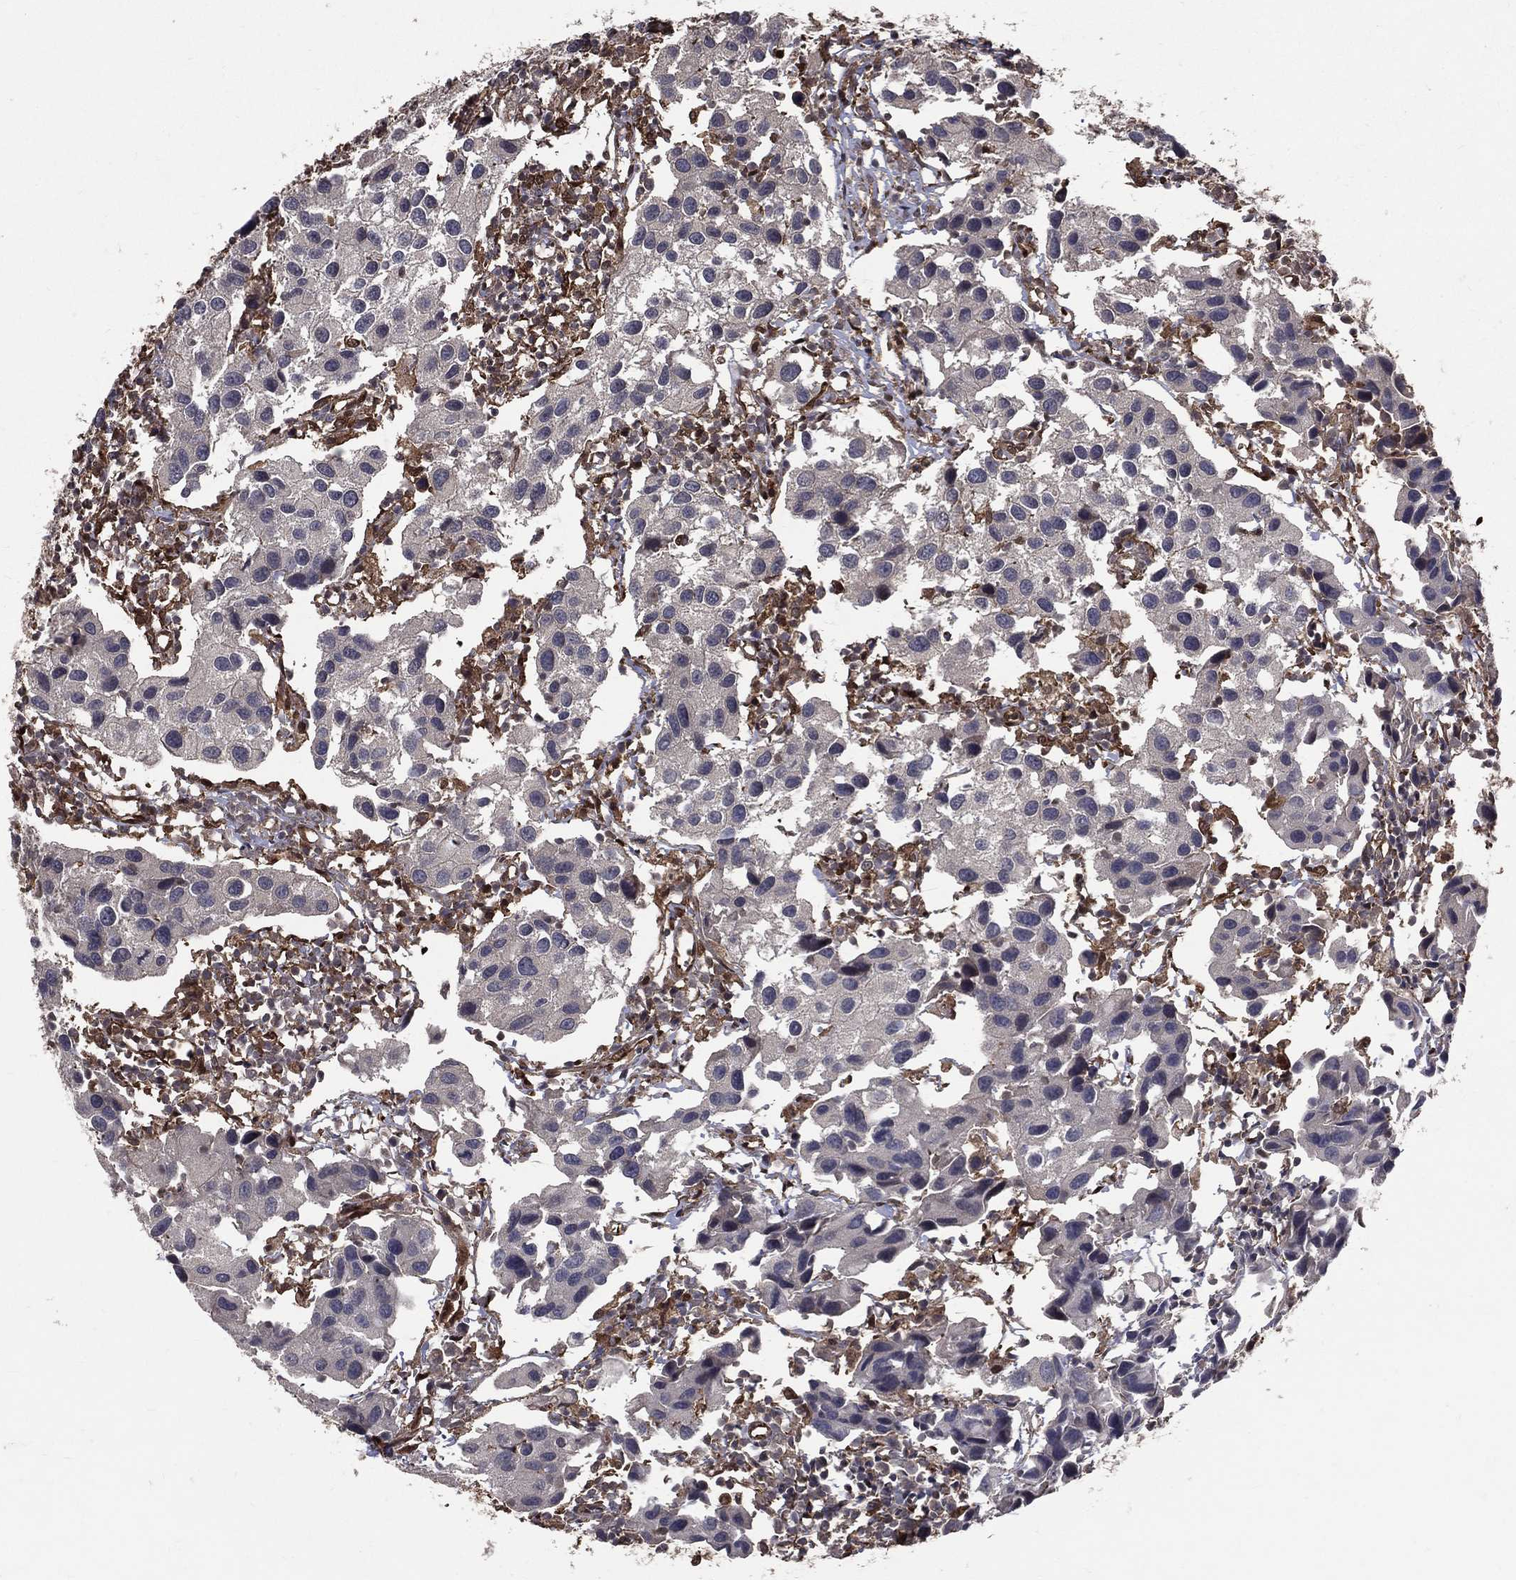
{"staining": {"intensity": "negative", "quantity": "none", "location": "none"}, "tissue": "urothelial cancer", "cell_type": "Tumor cells", "image_type": "cancer", "snomed": [{"axis": "morphology", "description": "Urothelial carcinoma, High grade"}, {"axis": "topography", "description": "Urinary bladder"}], "caption": "The micrograph displays no staining of tumor cells in urothelial cancer.", "gene": "DPYSL2", "patient": {"sex": "male", "age": 79}}